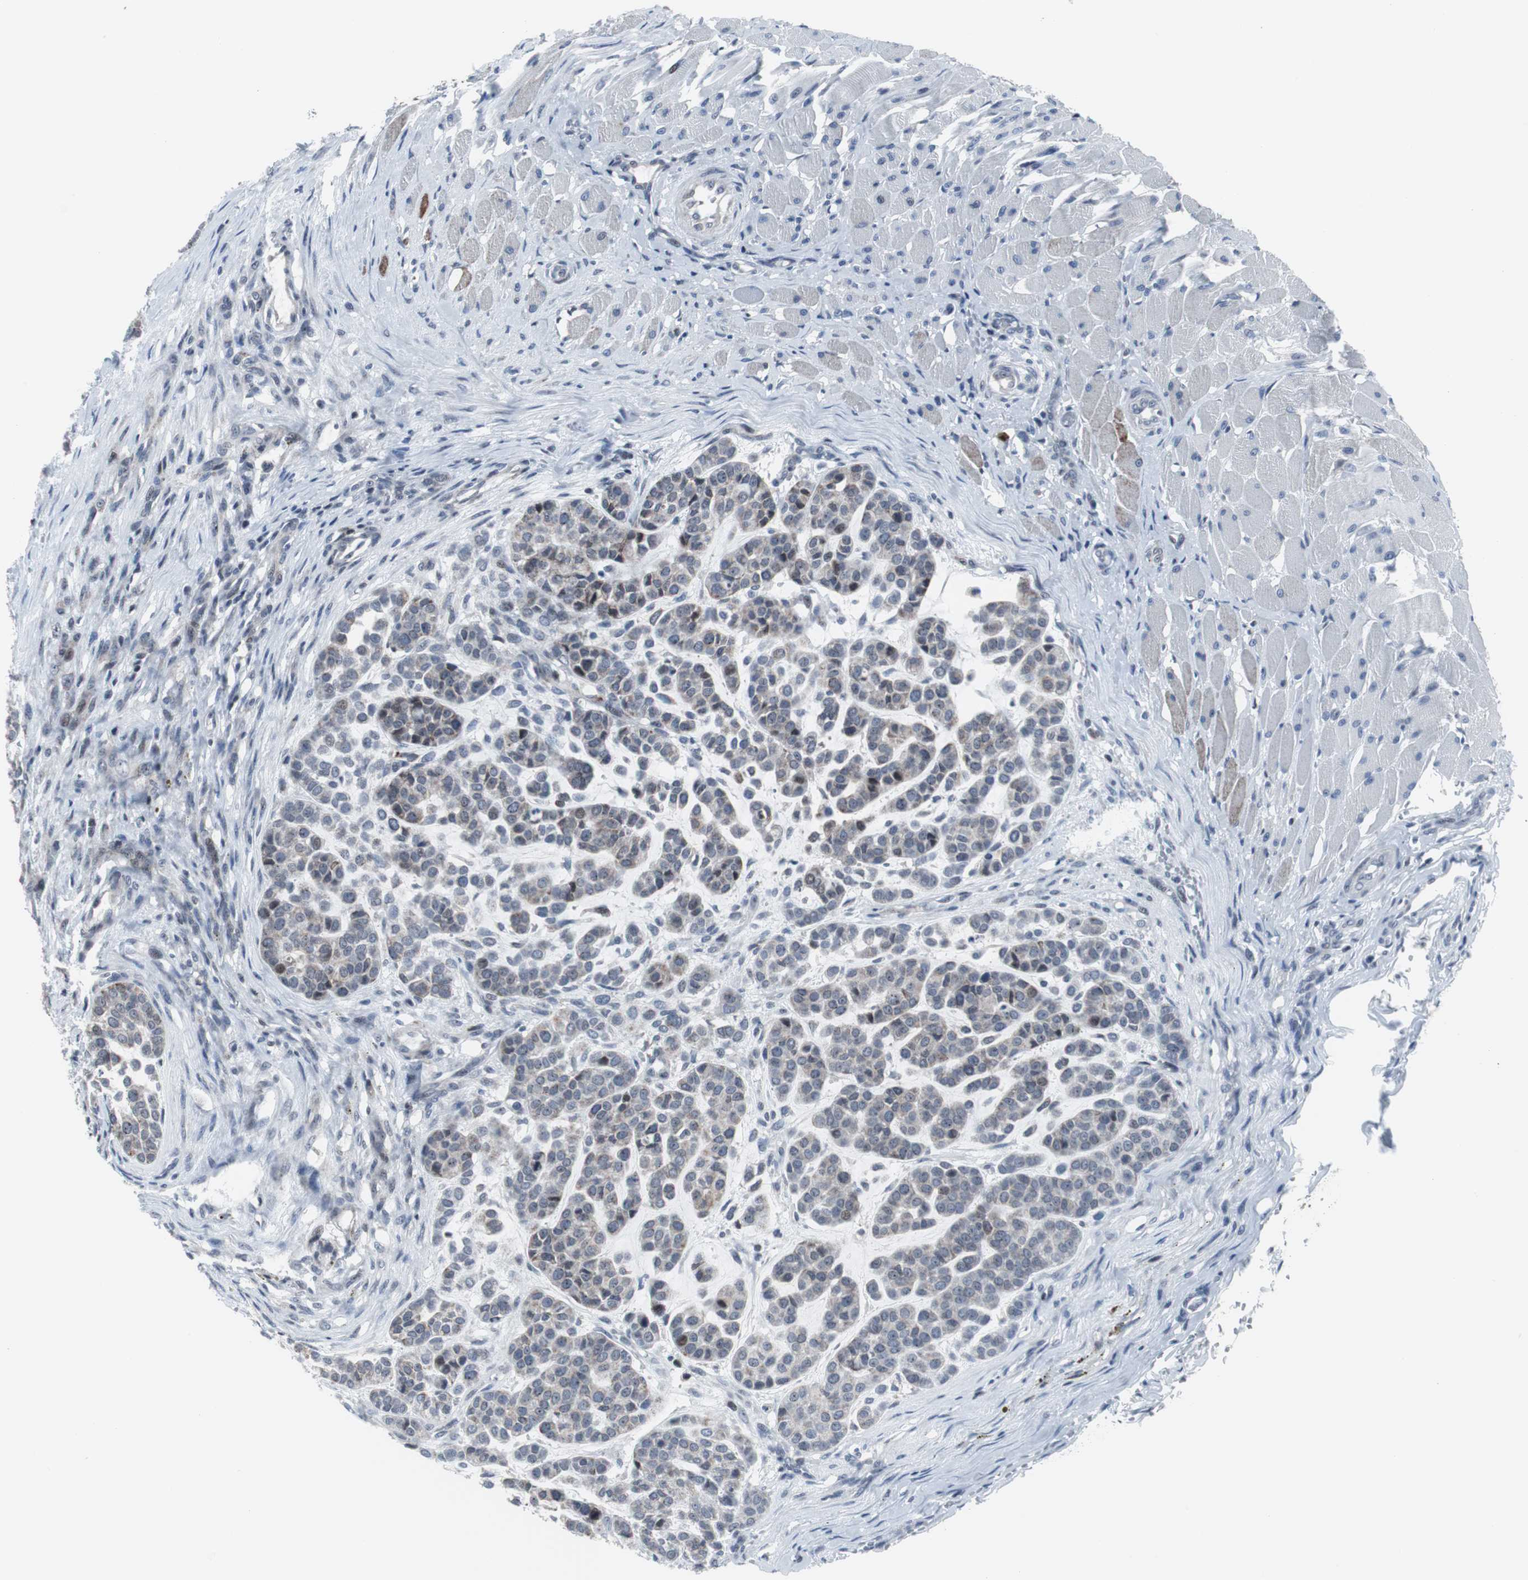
{"staining": {"intensity": "weak", "quantity": "<25%", "location": "cytoplasmic/membranous"}, "tissue": "head and neck cancer", "cell_type": "Tumor cells", "image_type": "cancer", "snomed": [{"axis": "morphology", "description": "Adenocarcinoma, NOS"}, {"axis": "morphology", "description": "Adenoma, NOS"}, {"axis": "topography", "description": "Head-Neck"}], "caption": "Immunohistochemistry of head and neck adenoma demonstrates no positivity in tumor cells. (Immunohistochemistry (ihc), brightfield microscopy, high magnification).", "gene": "DOK1", "patient": {"sex": "female", "age": 55}}